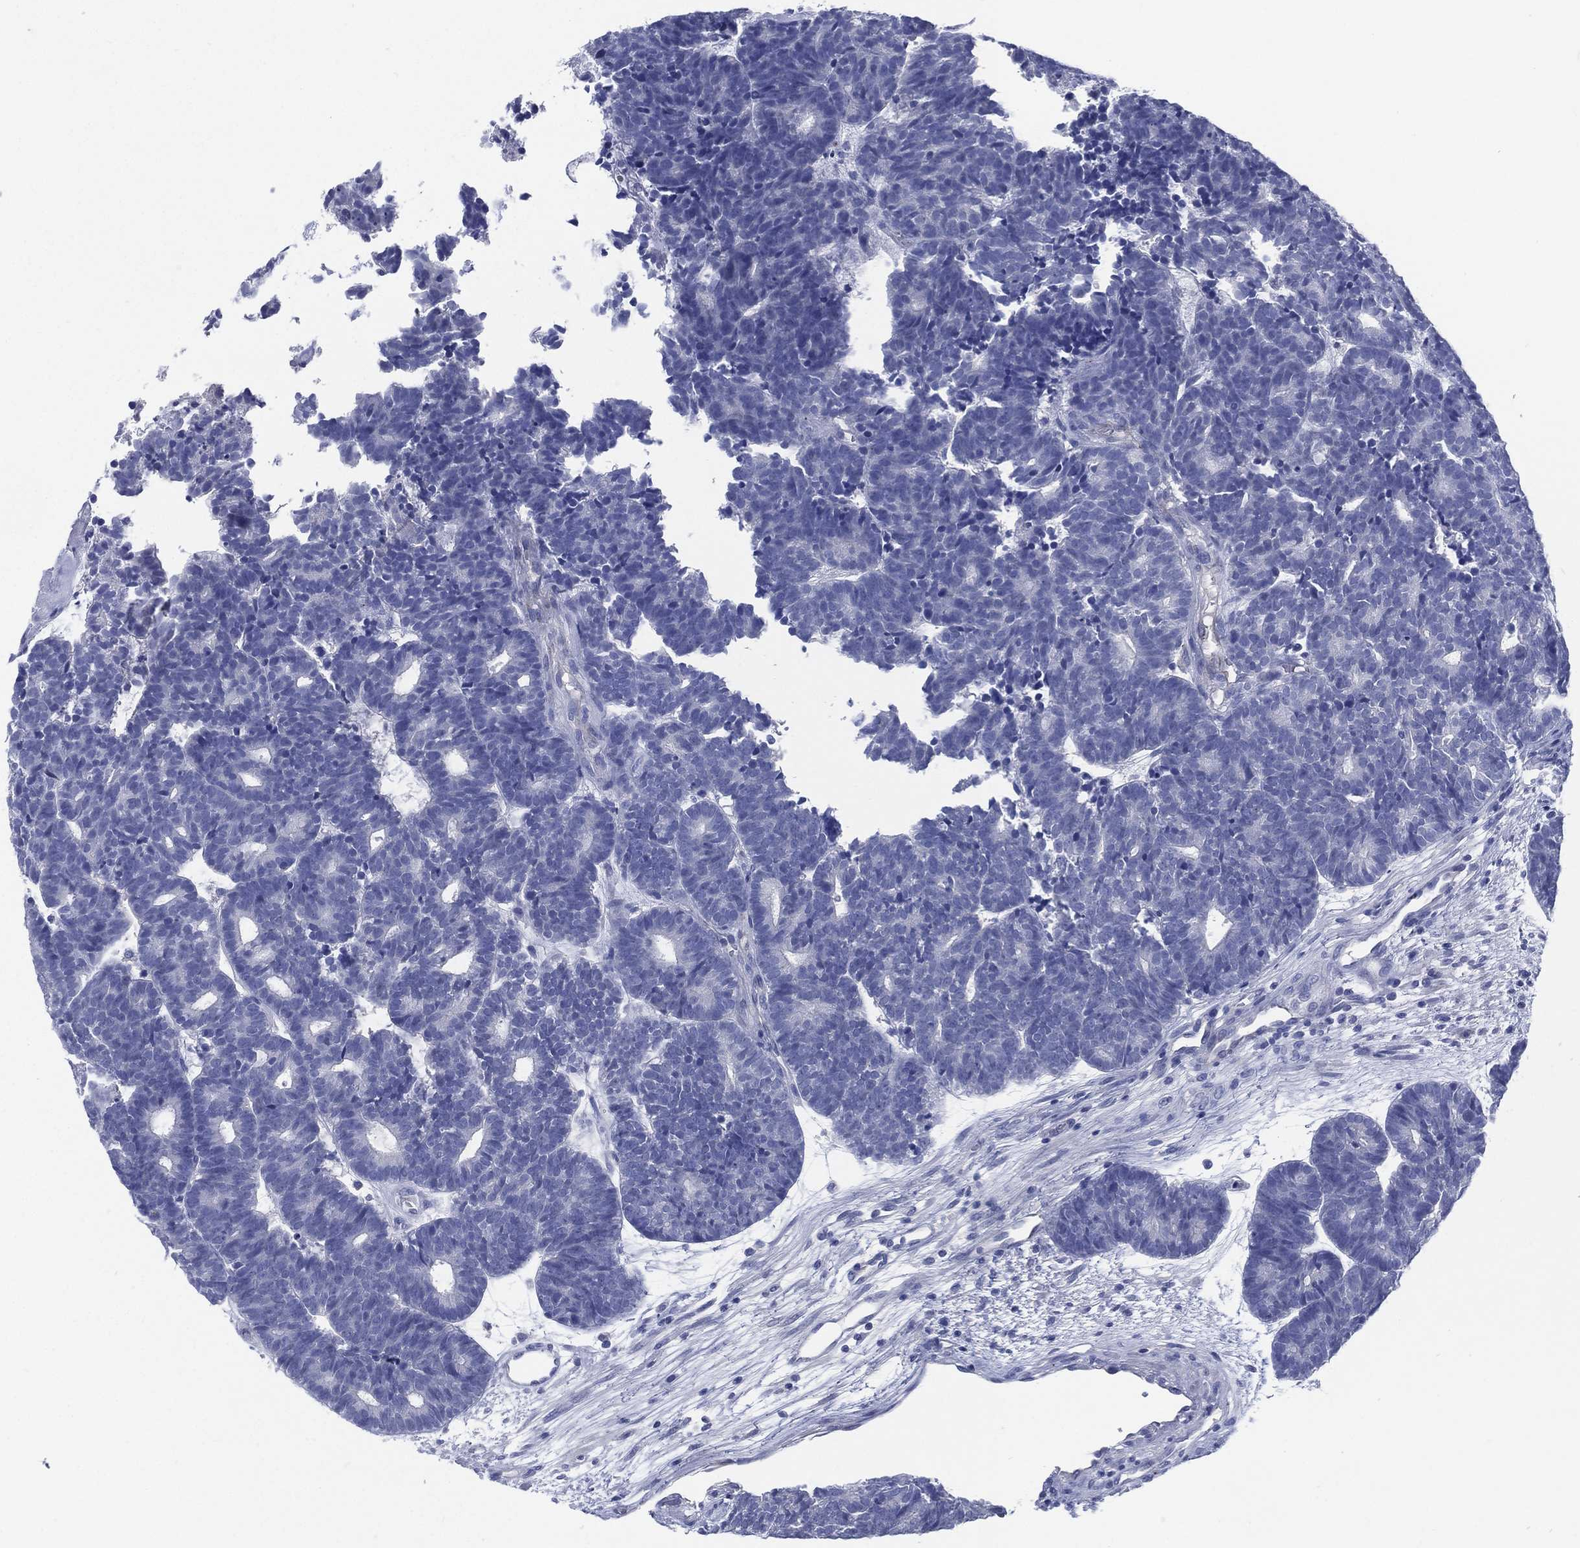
{"staining": {"intensity": "negative", "quantity": "none", "location": "none"}, "tissue": "head and neck cancer", "cell_type": "Tumor cells", "image_type": "cancer", "snomed": [{"axis": "morphology", "description": "Adenocarcinoma, NOS"}, {"axis": "topography", "description": "Head-Neck"}], "caption": "High magnification brightfield microscopy of head and neck adenocarcinoma stained with DAB (brown) and counterstained with hematoxylin (blue): tumor cells show no significant positivity. (DAB (3,3'-diaminobenzidine) immunohistochemistry with hematoxylin counter stain).", "gene": "C5orf46", "patient": {"sex": "female", "age": 81}}